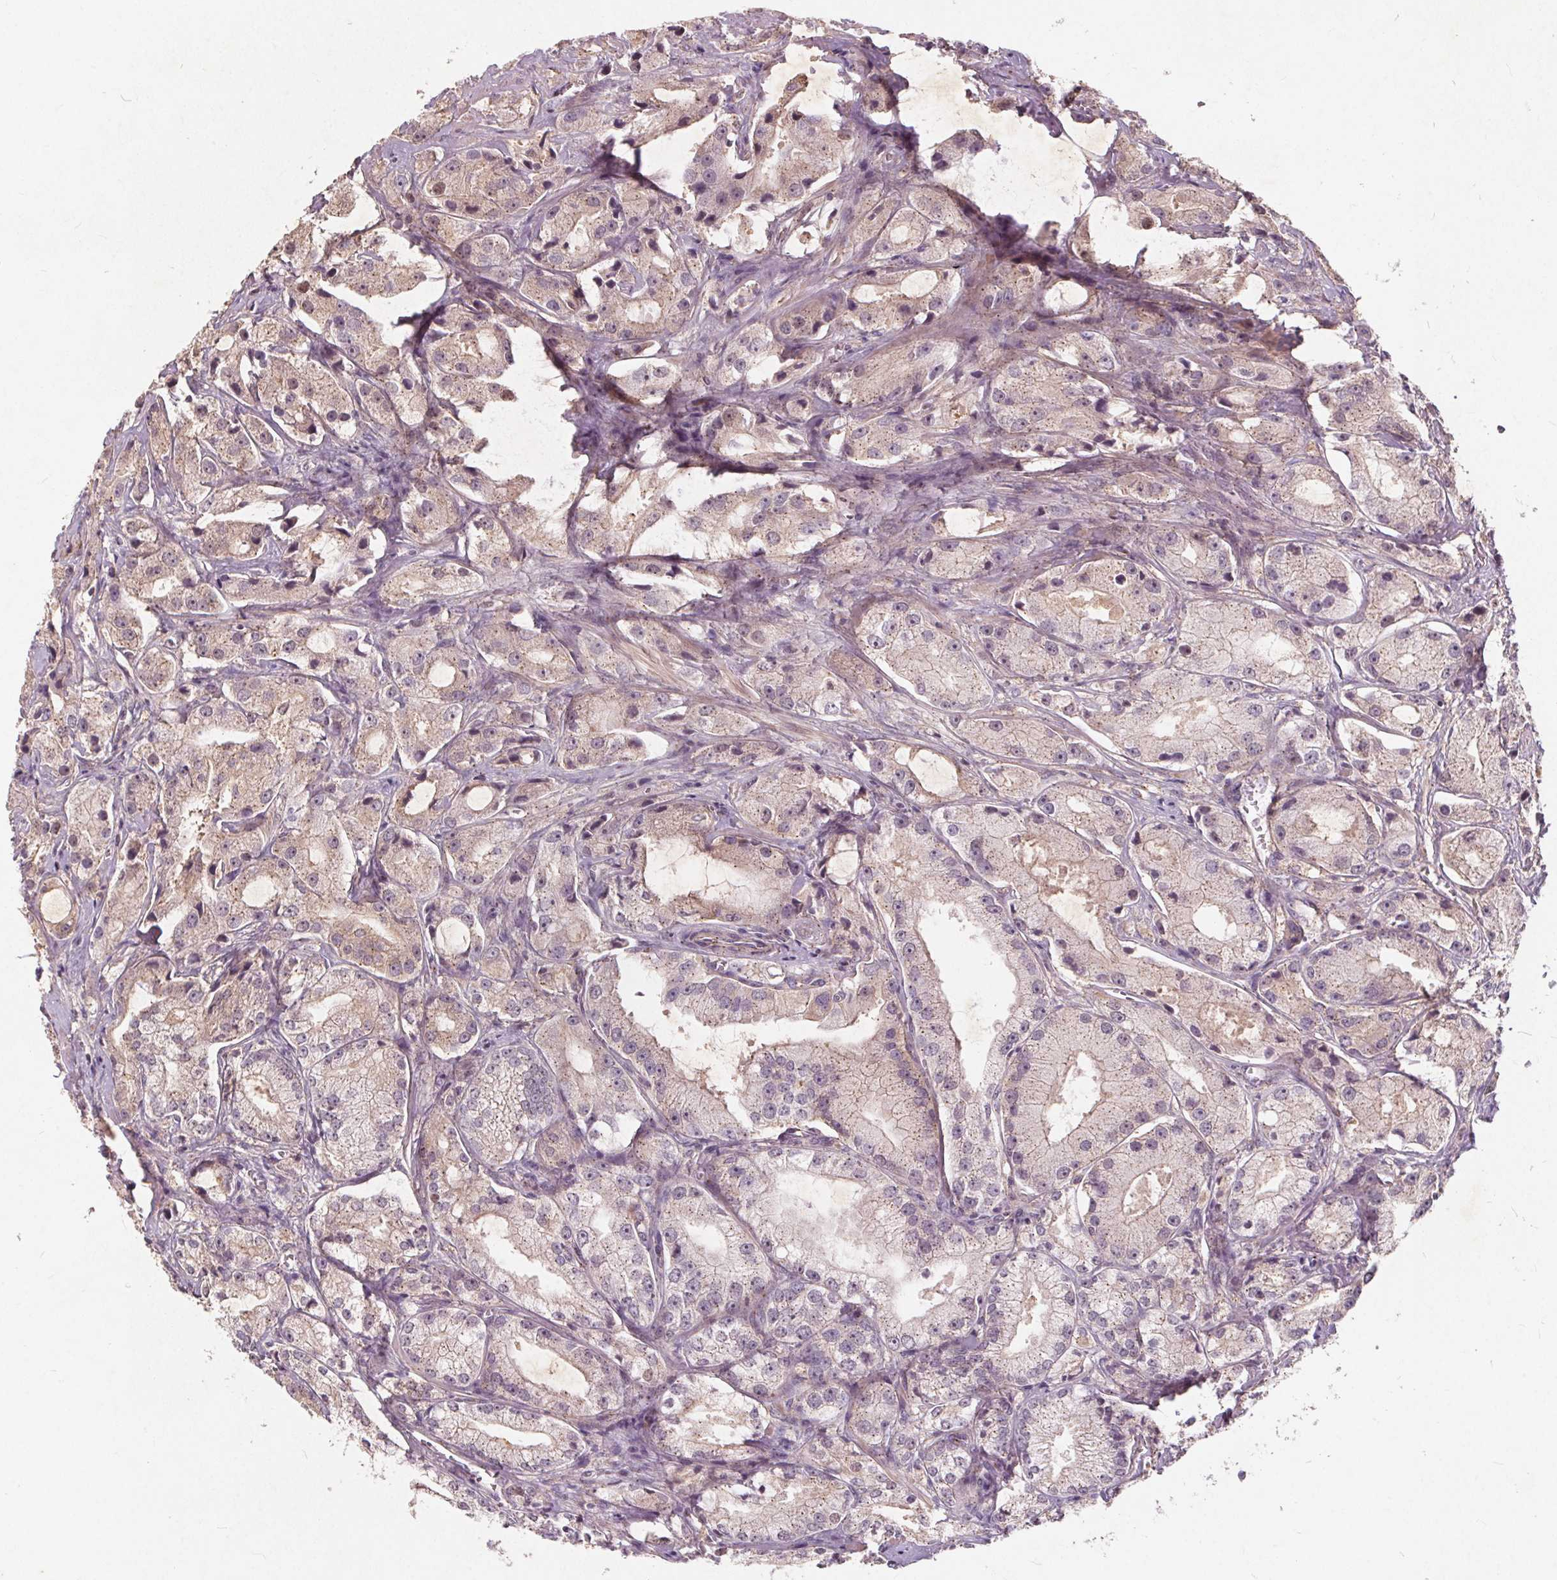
{"staining": {"intensity": "weak", "quantity": "<25%", "location": "cytoplasmic/membranous"}, "tissue": "prostate cancer", "cell_type": "Tumor cells", "image_type": "cancer", "snomed": [{"axis": "morphology", "description": "Adenocarcinoma, High grade"}, {"axis": "topography", "description": "Prostate"}], "caption": "Immunohistochemistry (IHC) of prostate cancer shows no staining in tumor cells.", "gene": "CSNK1G2", "patient": {"sex": "male", "age": 64}}